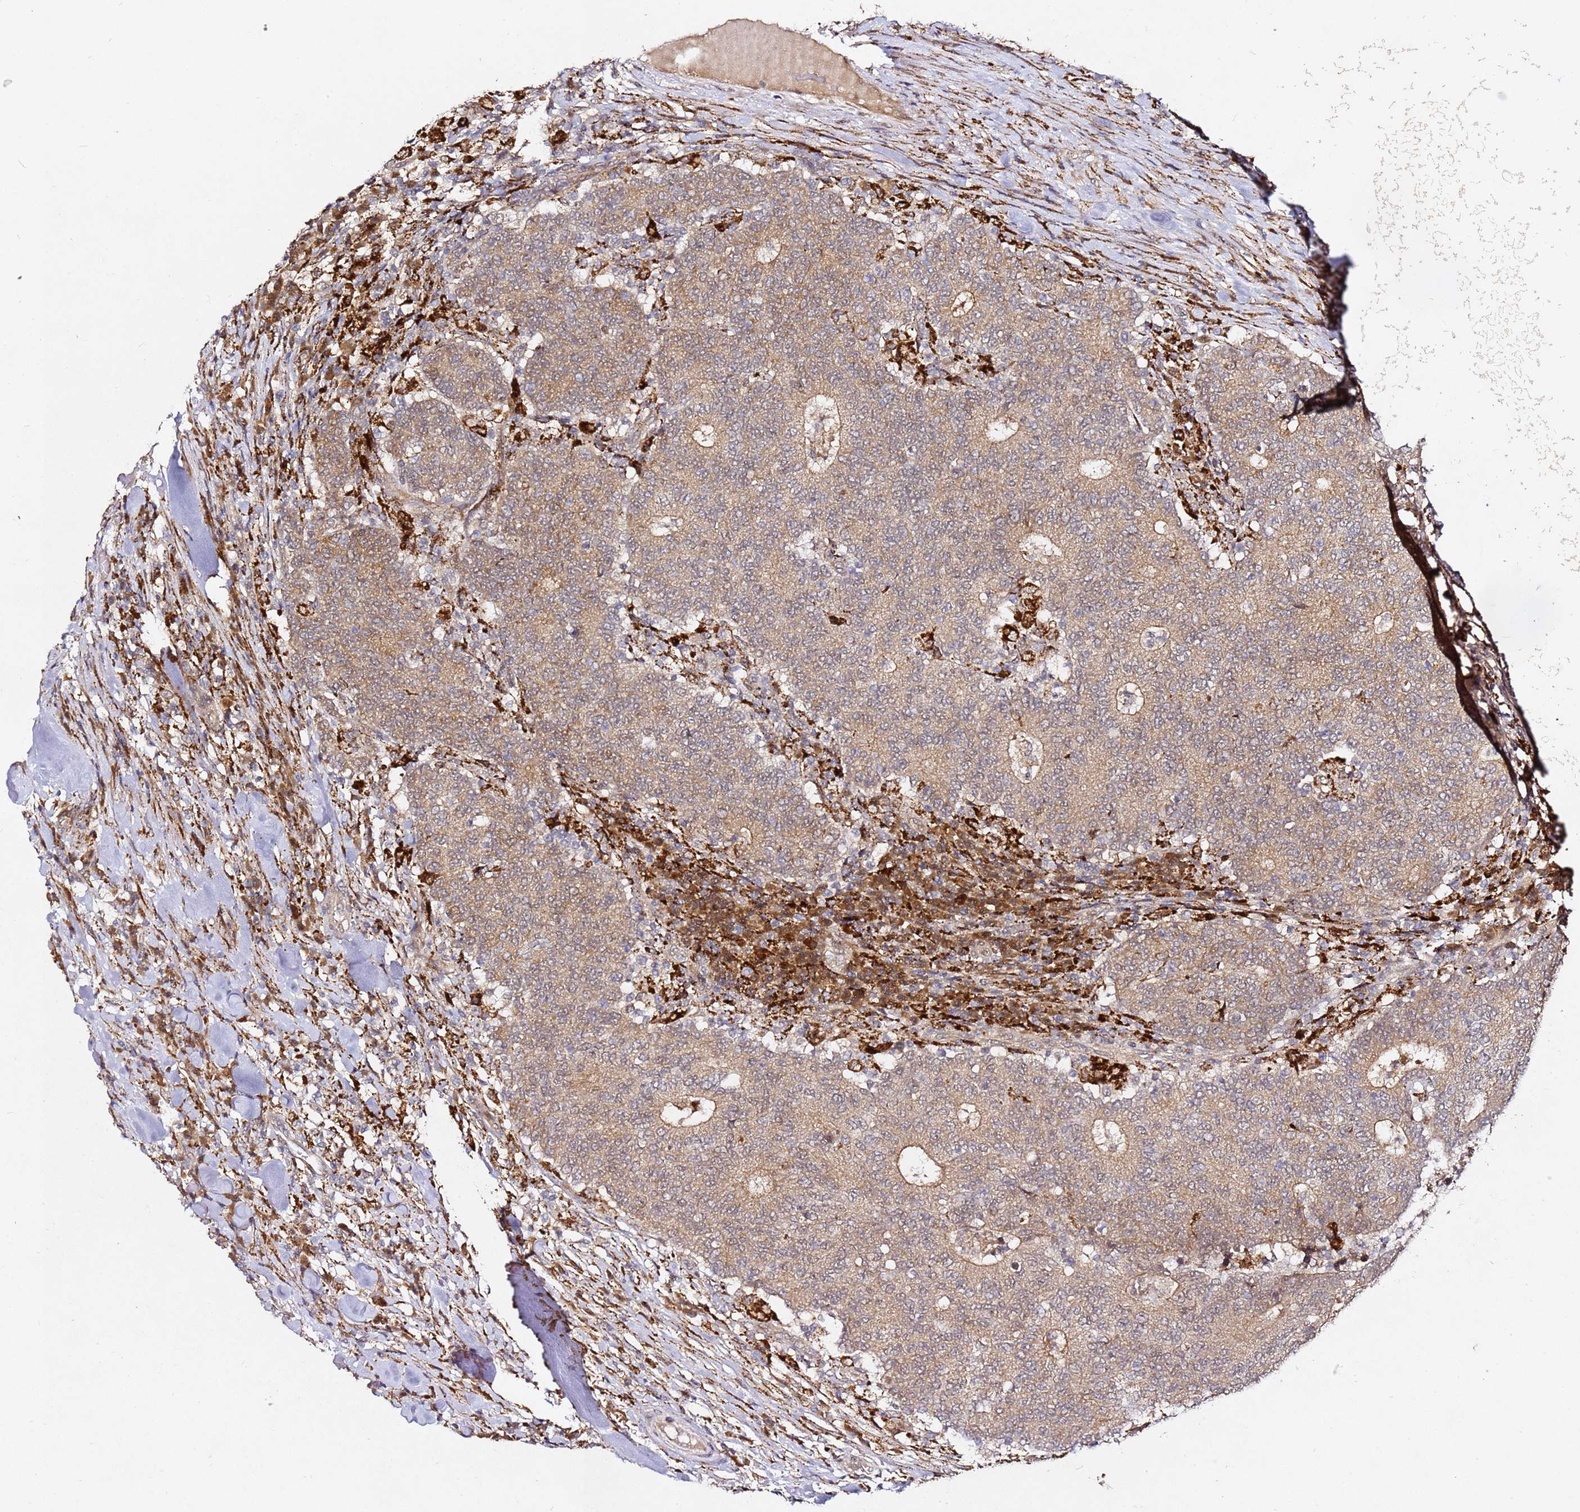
{"staining": {"intensity": "weak", "quantity": ">75%", "location": "cytoplasmic/membranous"}, "tissue": "colorectal cancer", "cell_type": "Tumor cells", "image_type": "cancer", "snomed": [{"axis": "morphology", "description": "Adenocarcinoma, NOS"}, {"axis": "topography", "description": "Colon"}], "caption": "Immunohistochemistry of adenocarcinoma (colorectal) shows low levels of weak cytoplasmic/membranous positivity in approximately >75% of tumor cells. The protein is stained brown, and the nuclei are stained in blue (DAB IHC with brightfield microscopy, high magnification).", "gene": "ALG11", "patient": {"sex": "female", "age": 75}}